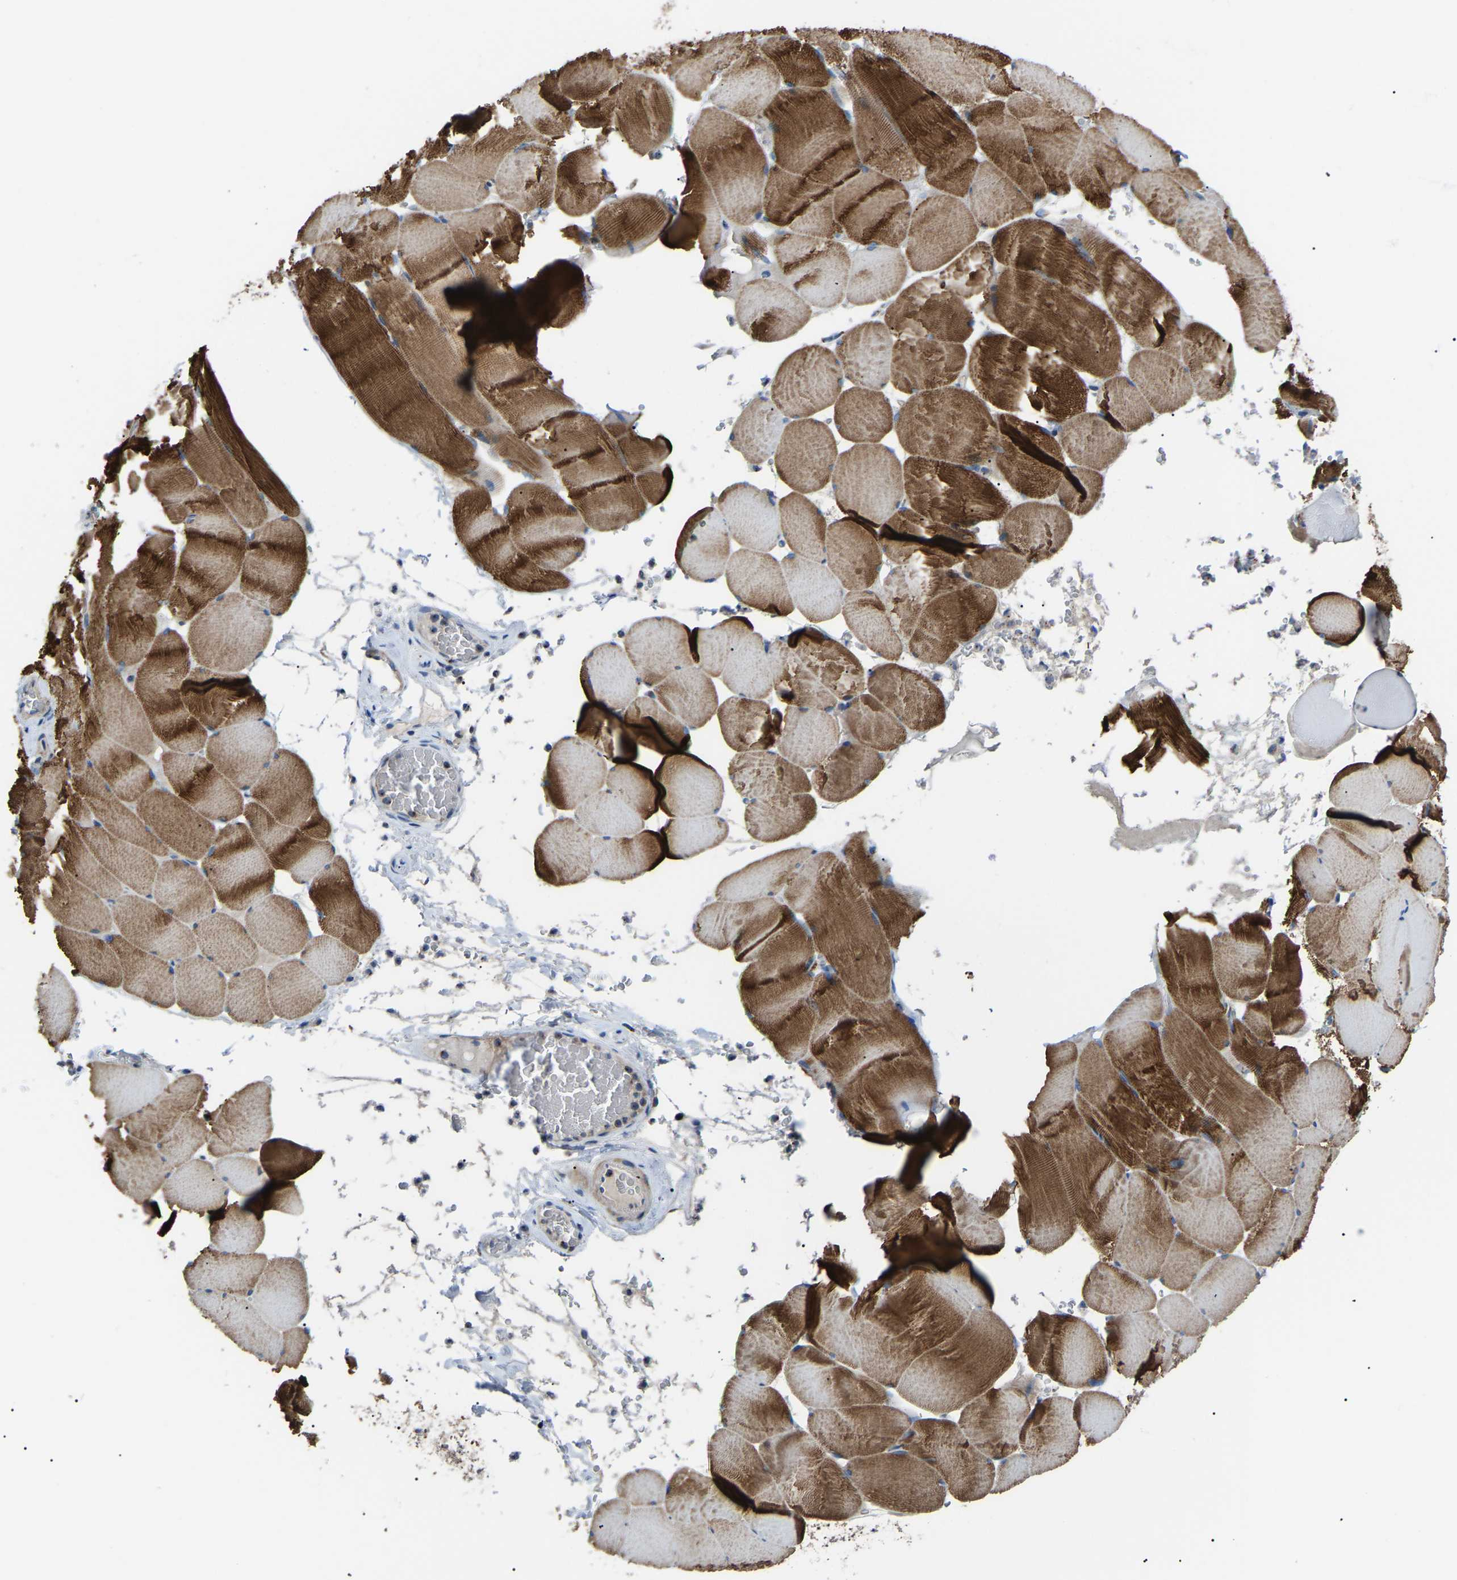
{"staining": {"intensity": "strong", "quantity": ">75%", "location": "cytoplasmic/membranous"}, "tissue": "skeletal muscle", "cell_type": "Myocytes", "image_type": "normal", "snomed": [{"axis": "morphology", "description": "Normal tissue, NOS"}, {"axis": "topography", "description": "Skeletal muscle"}], "caption": "Protein expression analysis of benign human skeletal muscle reveals strong cytoplasmic/membranous positivity in approximately >75% of myocytes. (Stains: DAB in brown, nuclei in blue, Microscopy: brightfield microscopy at high magnification).", "gene": "CANT1", "patient": {"sex": "male", "age": 62}}